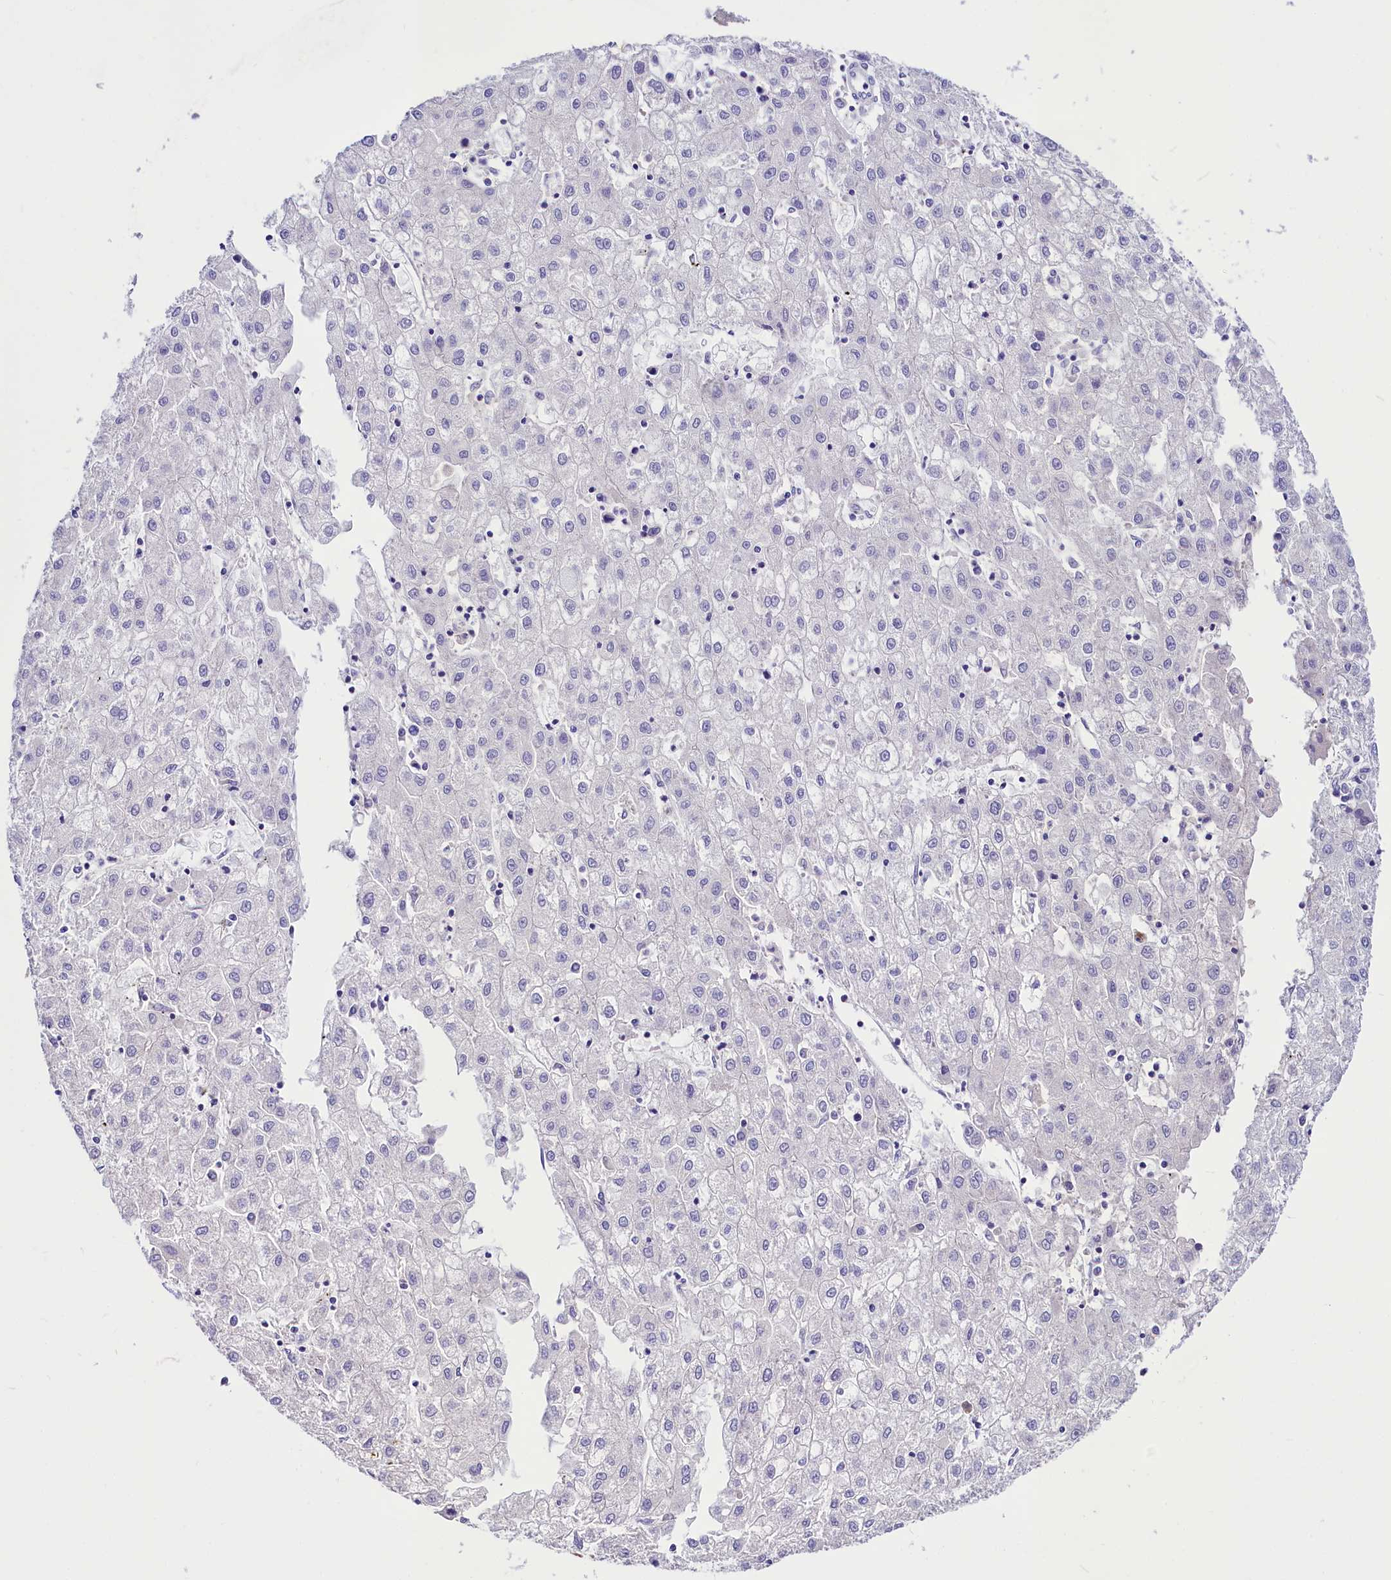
{"staining": {"intensity": "negative", "quantity": "none", "location": "none"}, "tissue": "liver cancer", "cell_type": "Tumor cells", "image_type": "cancer", "snomed": [{"axis": "morphology", "description": "Carcinoma, Hepatocellular, NOS"}, {"axis": "topography", "description": "Liver"}], "caption": "This photomicrograph is of liver hepatocellular carcinoma stained with immunohistochemistry (IHC) to label a protein in brown with the nuclei are counter-stained blue. There is no expression in tumor cells.", "gene": "ABHD5", "patient": {"sex": "male", "age": 72}}